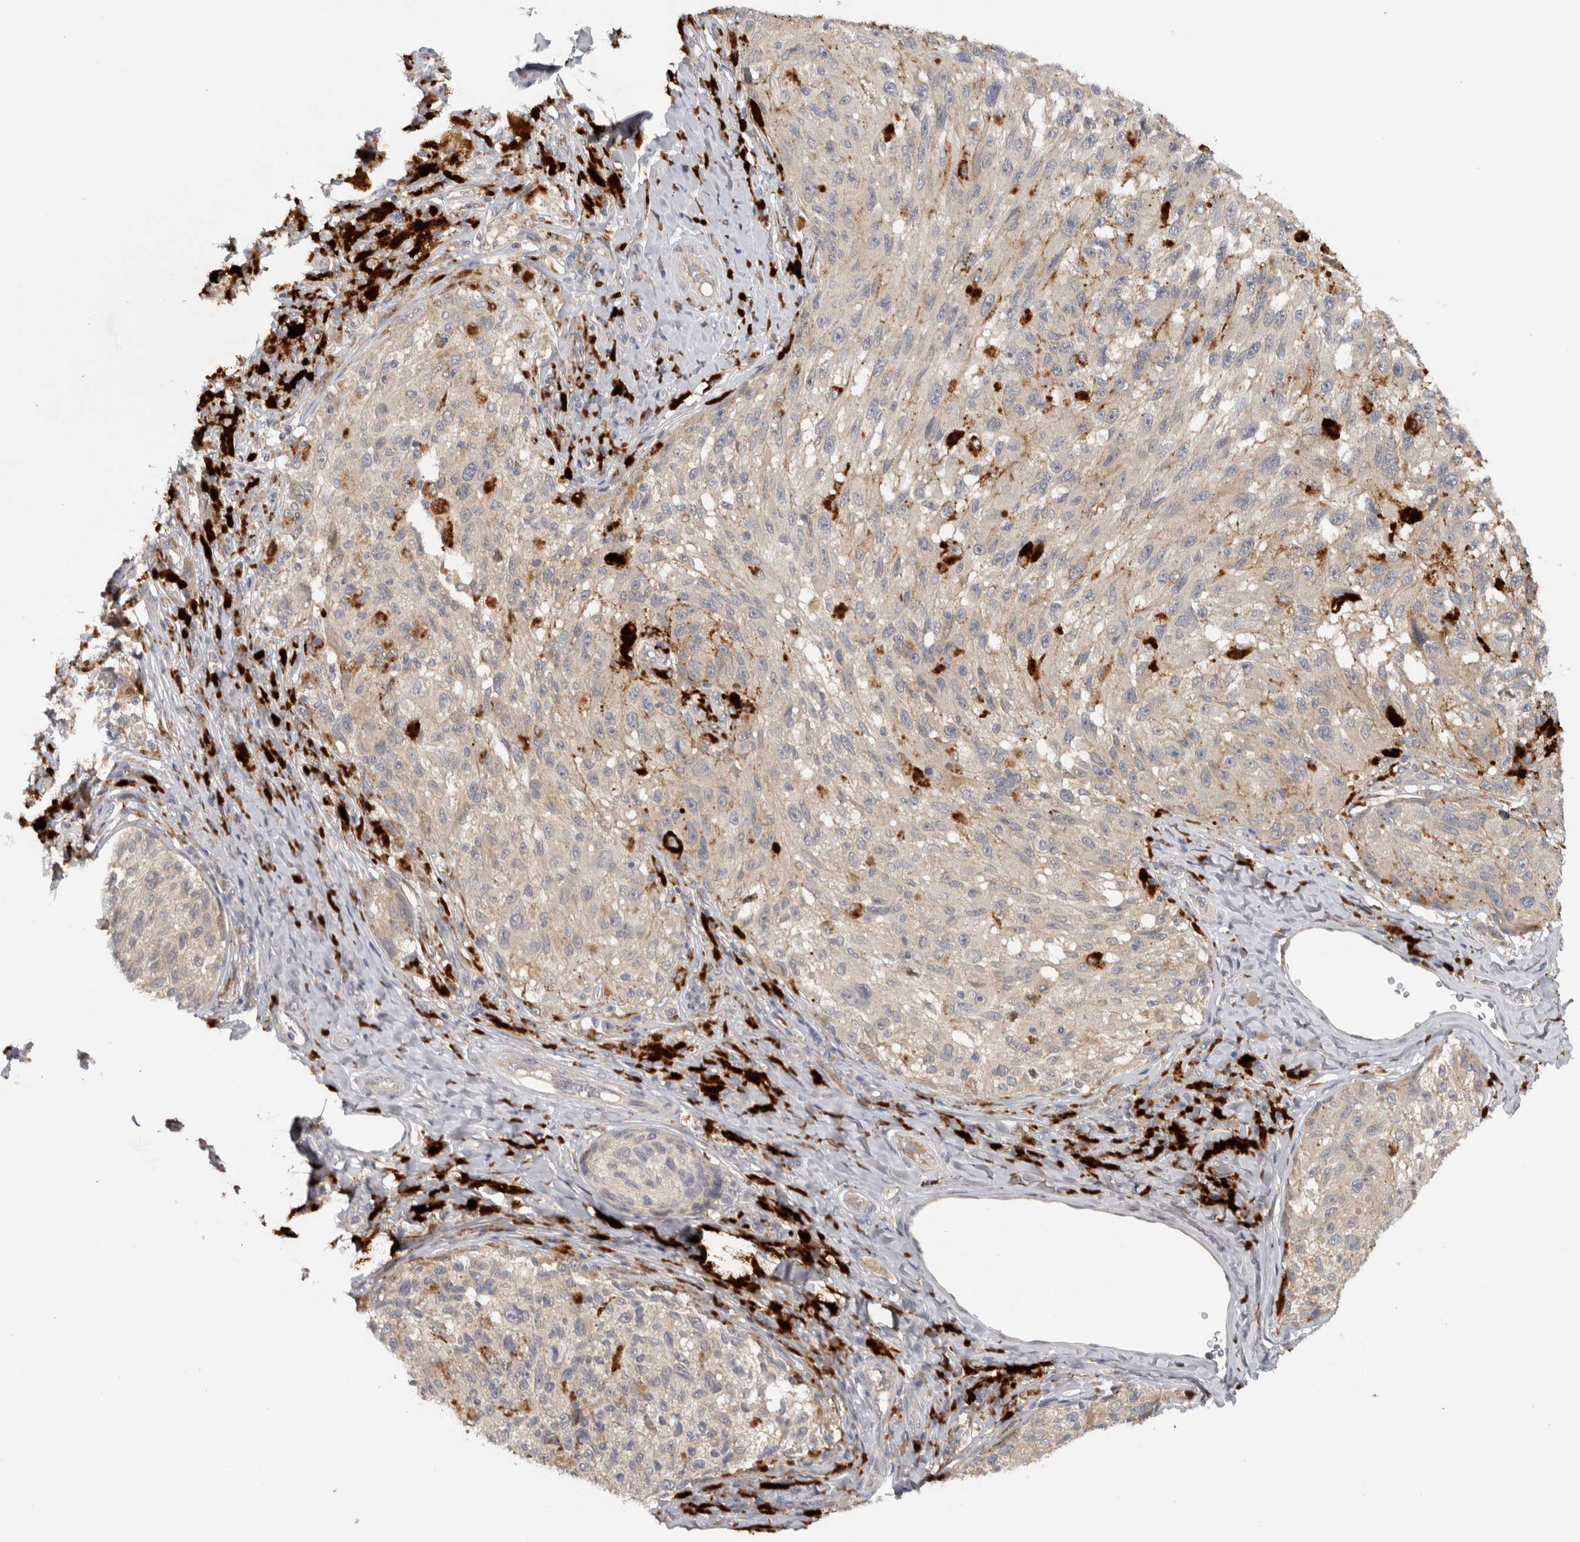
{"staining": {"intensity": "negative", "quantity": "none", "location": "none"}, "tissue": "melanoma", "cell_type": "Tumor cells", "image_type": "cancer", "snomed": [{"axis": "morphology", "description": "Malignant melanoma, NOS"}, {"axis": "topography", "description": "Skin"}], "caption": "This micrograph is of melanoma stained with IHC to label a protein in brown with the nuclei are counter-stained blue. There is no positivity in tumor cells.", "gene": "ADPRM", "patient": {"sex": "female", "age": 73}}